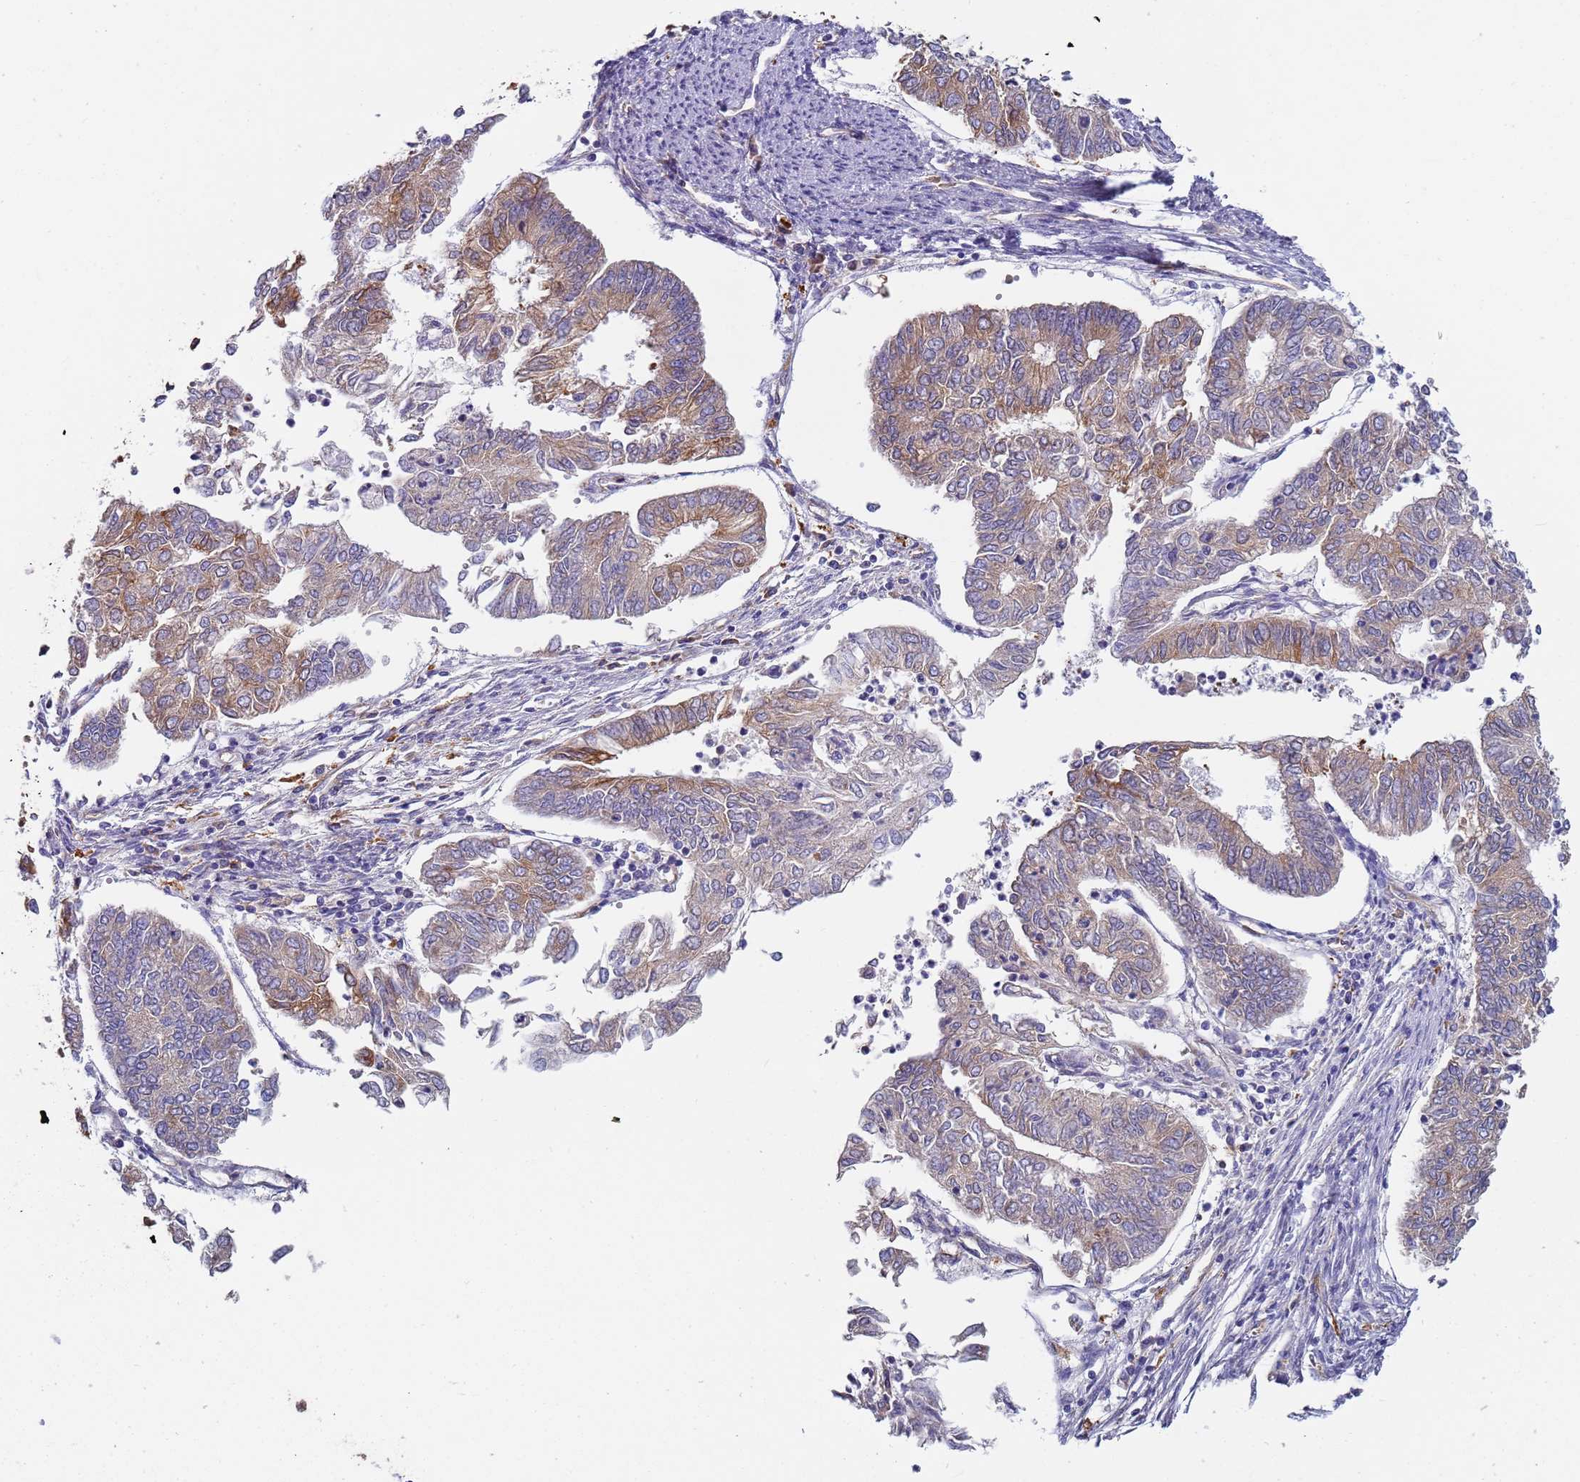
{"staining": {"intensity": "moderate", "quantity": "<25%", "location": "cytoplasmic/membranous"}, "tissue": "endometrial cancer", "cell_type": "Tumor cells", "image_type": "cancer", "snomed": [{"axis": "morphology", "description": "Adenocarcinoma, NOS"}, {"axis": "topography", "description": "Endometrium"}], "caption": "Immunohistochemistry (IHC) image of neoplastic tissue: endometrial cancer stained using immunohistochemistry reveals low levels of moderate protein expression localized specifically in the cytoplasmic/membranous of tumor cells, appearing as a cytoplasmic/membranous brown color.", "gene": "ZNF844", "patient": {"sex": "female", "age": 68}}